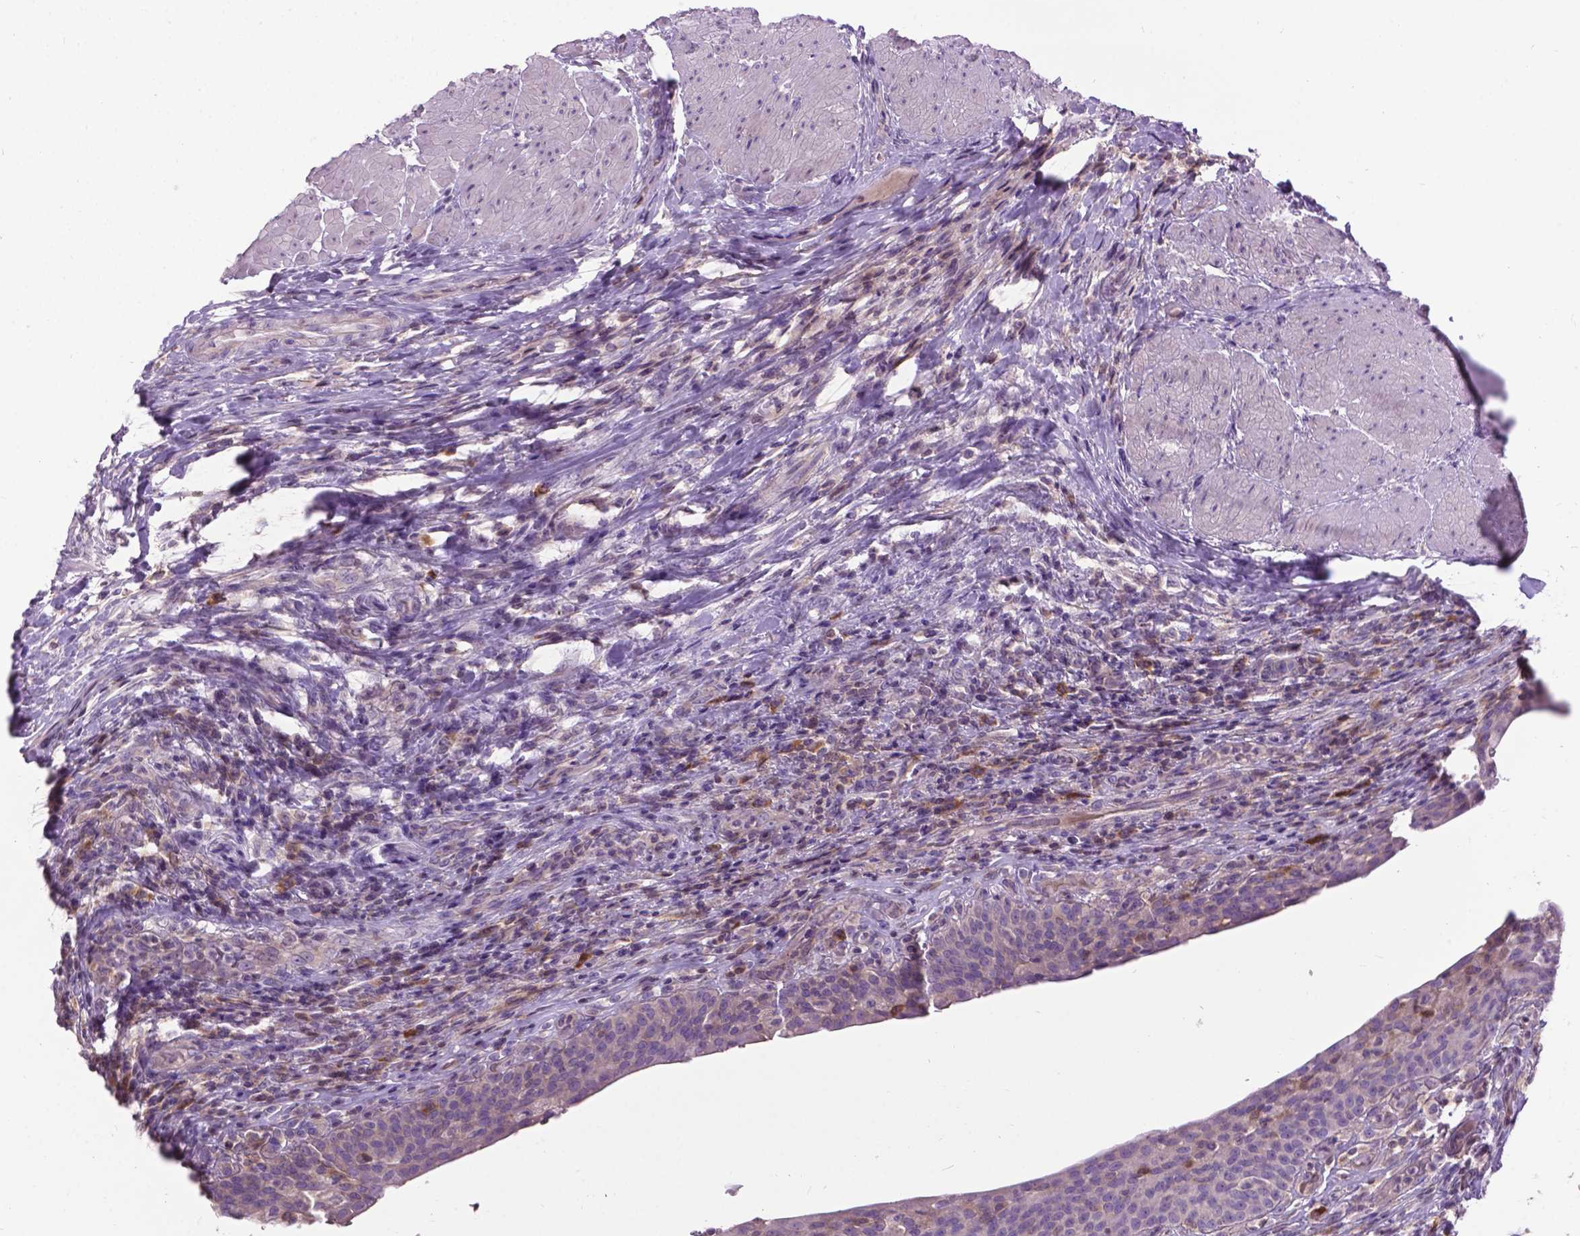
{"staining": {"intensity": "negative", "quantity": "none", "location": "none"}, "tissue": "urinary bladder", "cell_type": "Urothelial cells", "image_type": "normal", "snomed": [{"axis": "morphology", "description": "Normal tissue, NOS"}, {"axis": "topography", "description": "Urinary bladder"}, {"axis": "topography", "description": "Peripheral nerve tissue"}], "caption": "Benign urinary bladder was stained to show a protein in brown. There is no significant staining in urothelial cells.", "gene": "JAK3", "patient": {"sex": "male", "age": 66}}